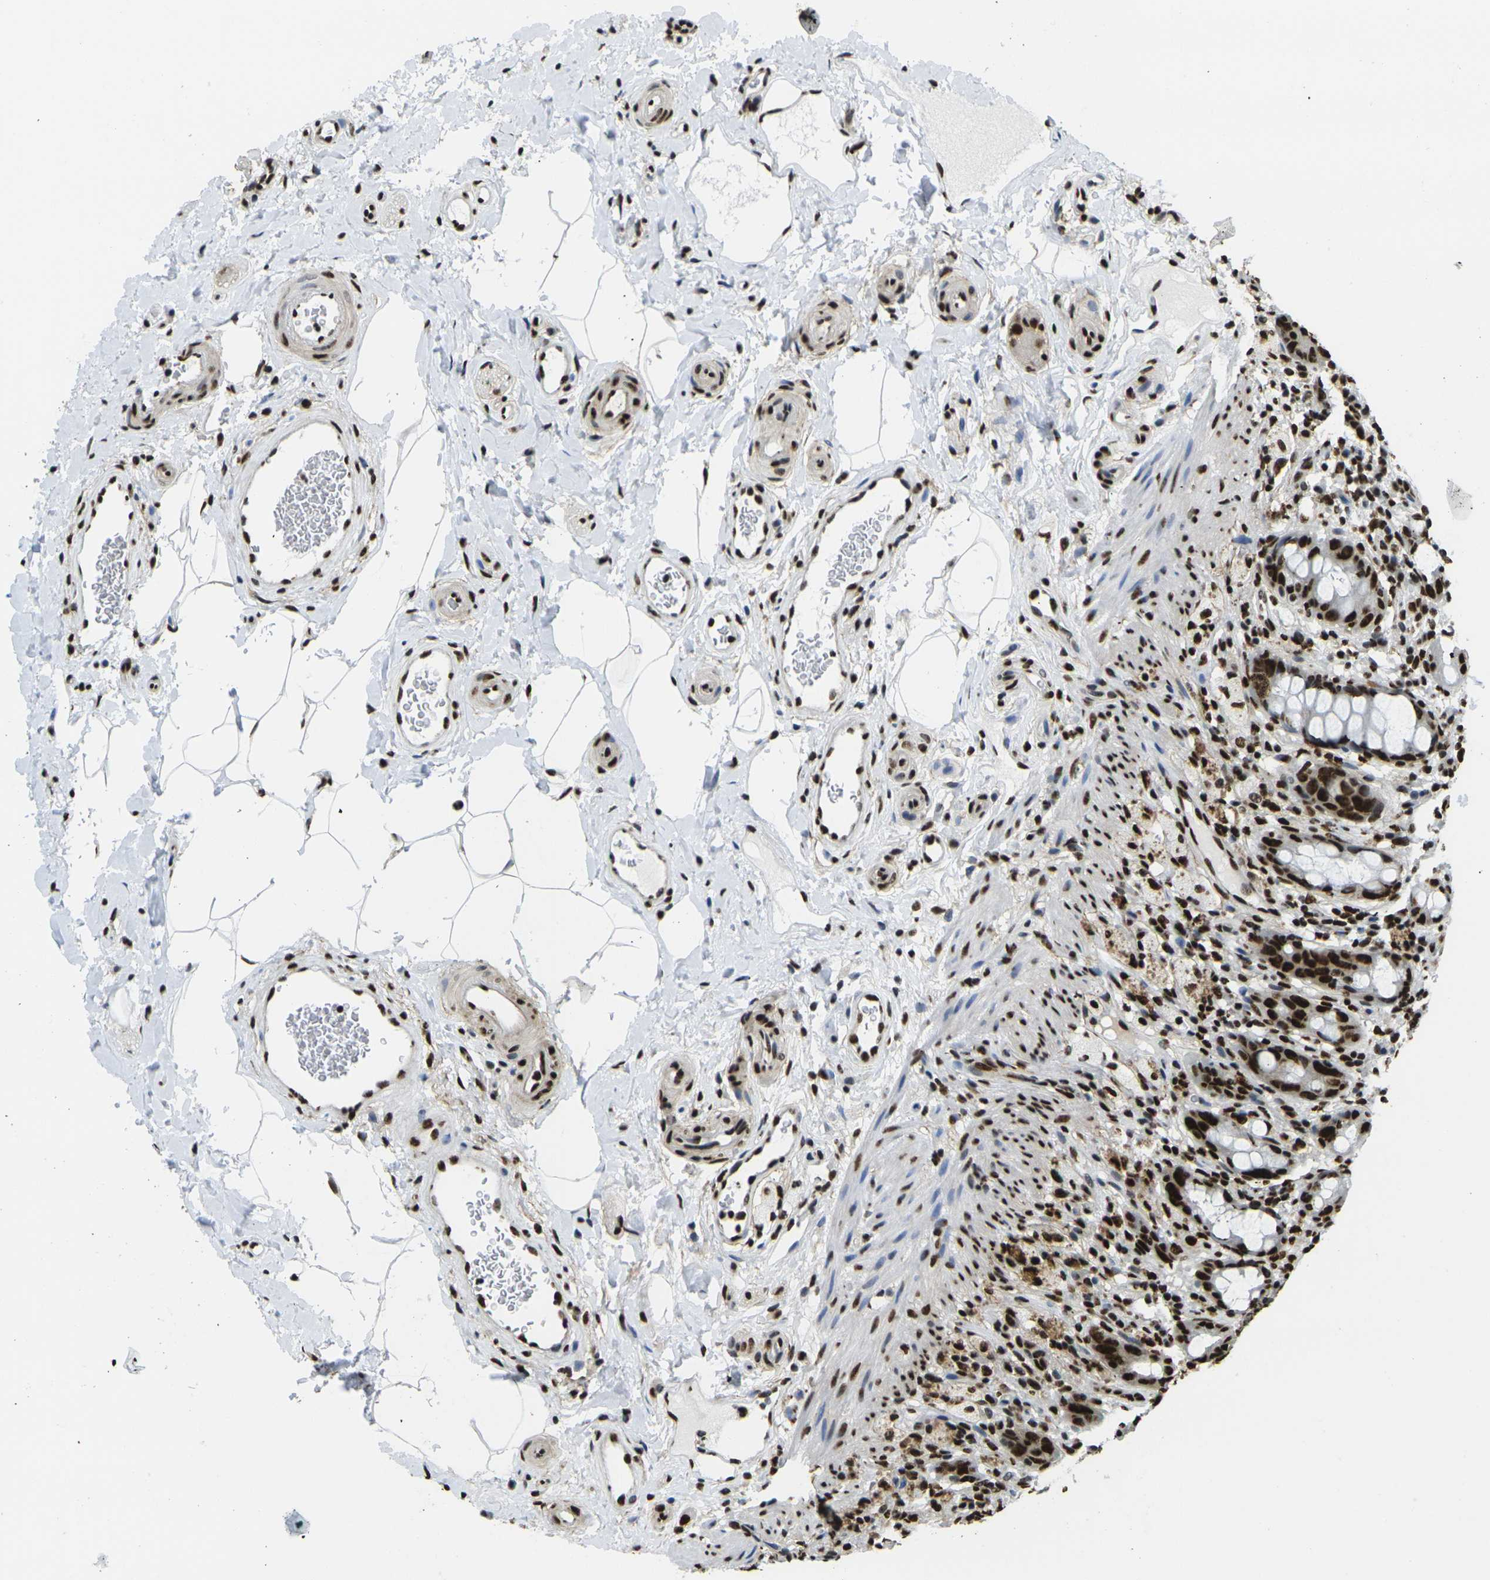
{"staining": {"intensity": "strong", "quantity": ">75%", "location": "nuclear"}, "tissue": "rectum", "cell_type": "Glandular cells", "image_type": "normal", "snomed": [{"axis": "morphology", "description": "Normal tissue, NOS"}, {"axis": "topography", "description": "Rectum"}], "caption": "High-power microscopy captured an immunohistochemistry (IHC) histopathology image of benign rectum, revealing strong nuclear expression in approximately >75% of glandular cells.", "gene": "SMARCC1", "patient": {"sex": "male", "age": 44}}